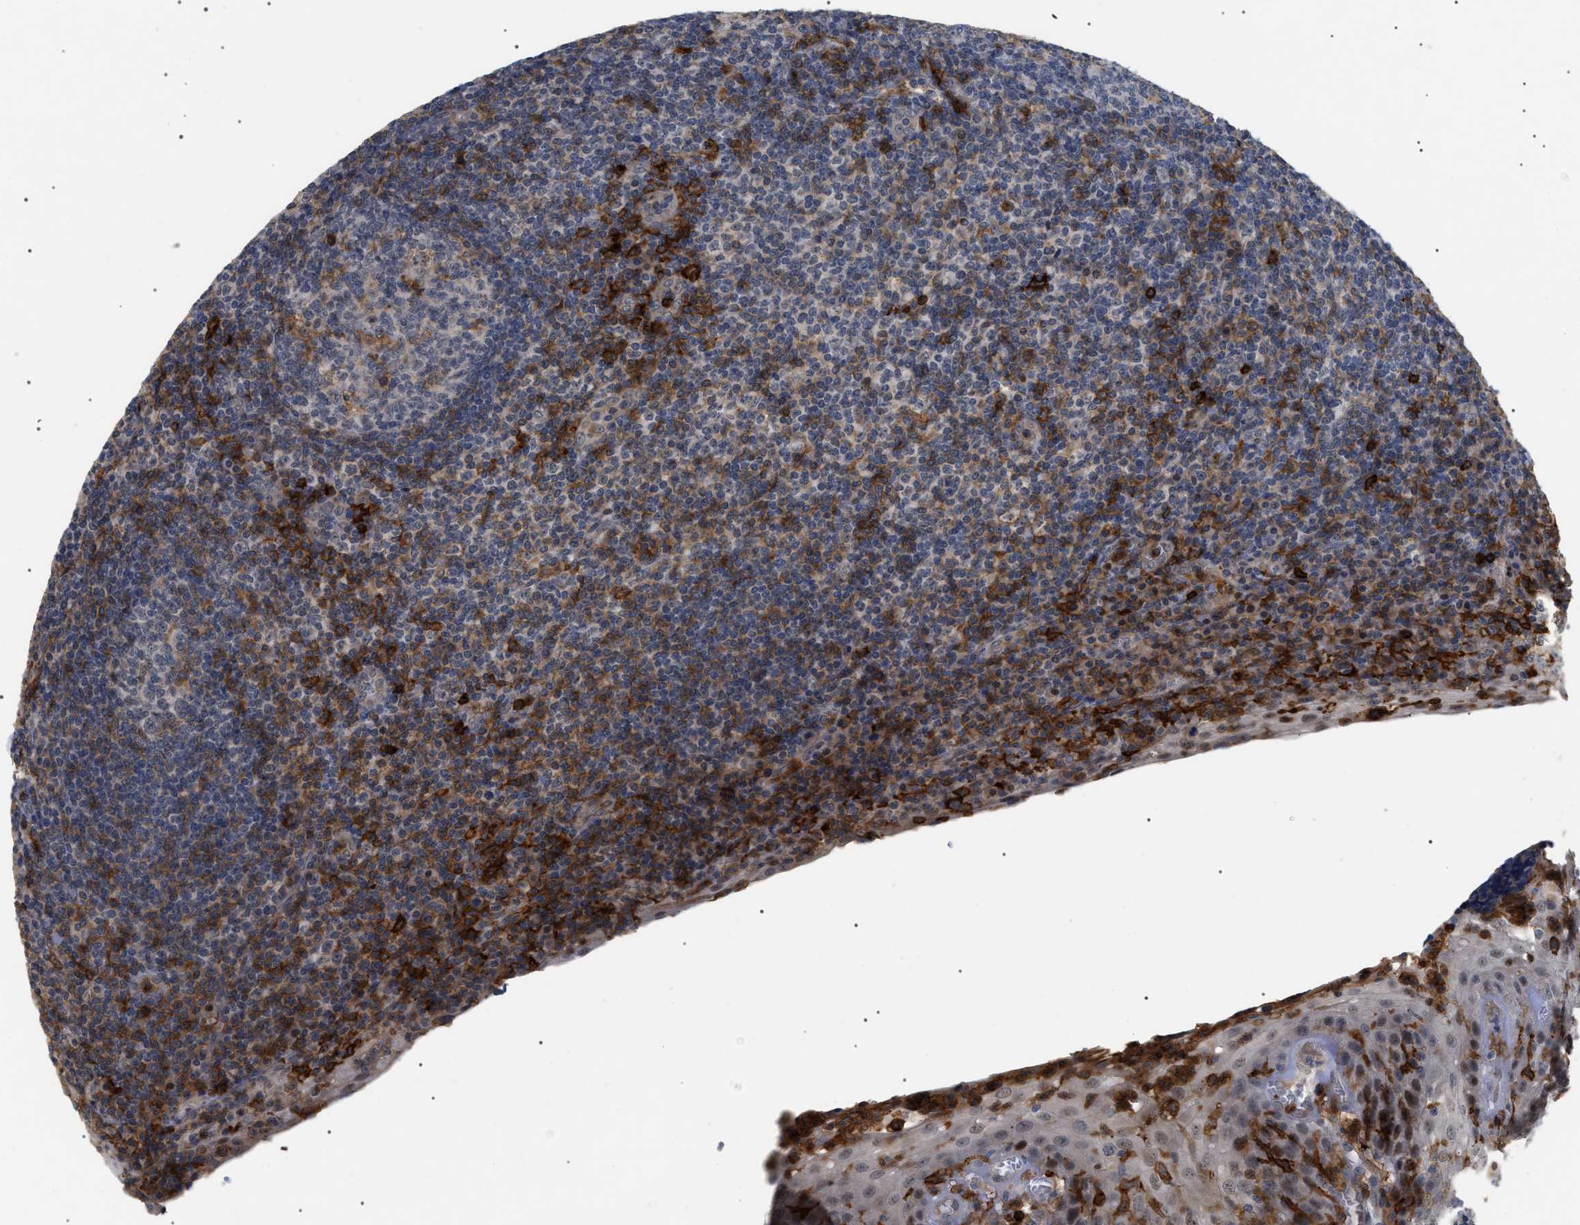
{"staining": {"intensity": "moderate", "quantity": "<25%", "location": "cytoplasmic/membranous"}, "tissue": "tonsil", "cell_type": "Germinal center cells", "image_type": "normal", "snomed": [{"axis": "morphology", "description": "Normal tissue, NOS"}, {"axis": "topography", "description": "Tonsil"}], "caption": "Germinal center cells show moderate cytoplasmic/membranous staining in approximately <25% of cells in benign tonsil.", "gene": "CD300A", "patient": {"sex": "male", "age": 37}}